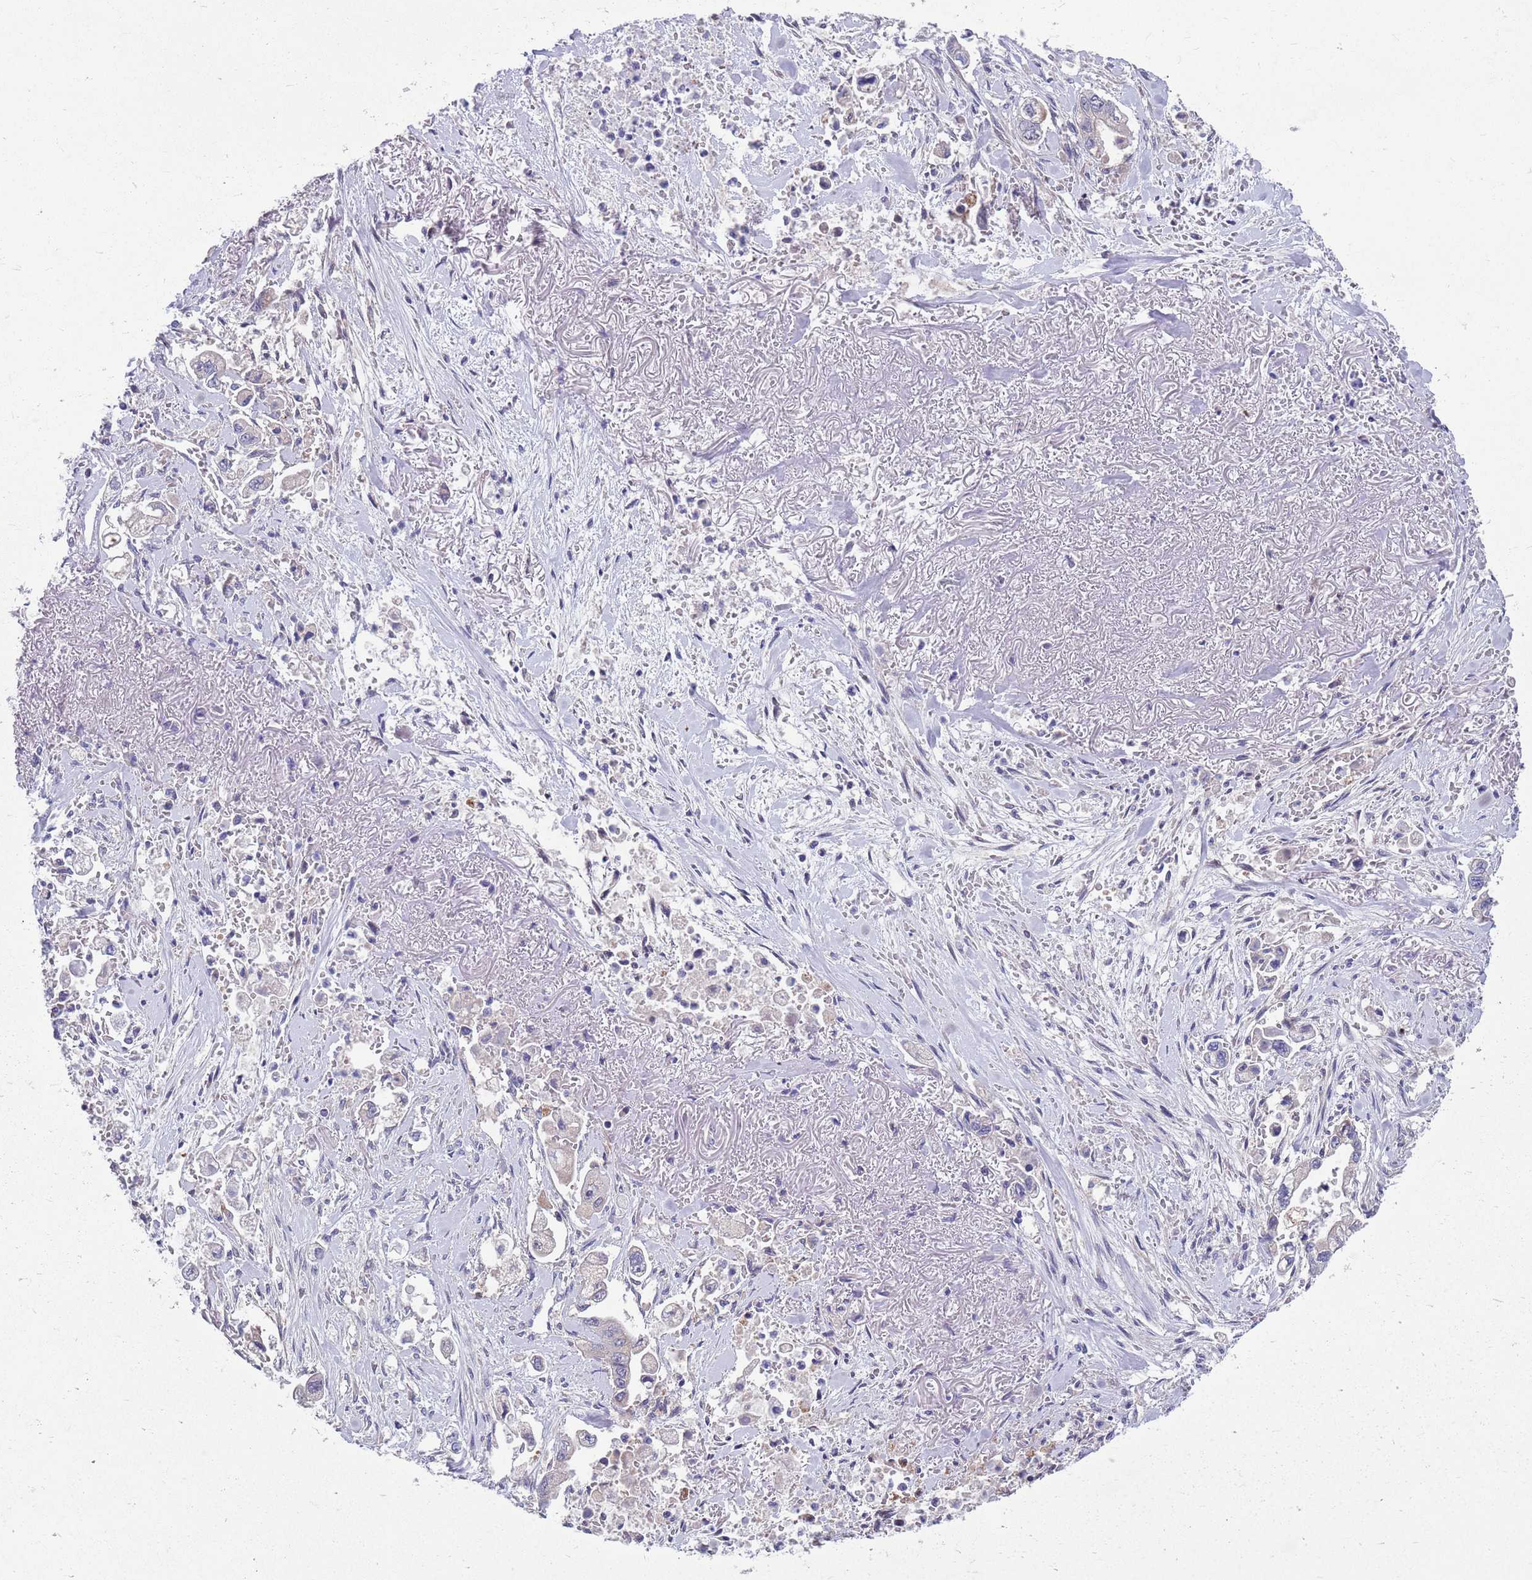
{"staining": {"intensity": "negative", "quantity": "none", "location": "none"}, "tissue": "stomach cancer", "cell_type": "Tumor cells", "image_type": "cancer", "snomed": [{"axis": "morphology", "description": "Adenocarcinoma, NOS"}, {"axis": "topography", "description": "Stomach"}], "caption": "The IHC image has no significant expression in tumor cells of stomach cancer tissue. (DAB immunohistochemistry, high magnification).", "gene": "KLHL29", "patient": {"sex": "male", "age": 62}}